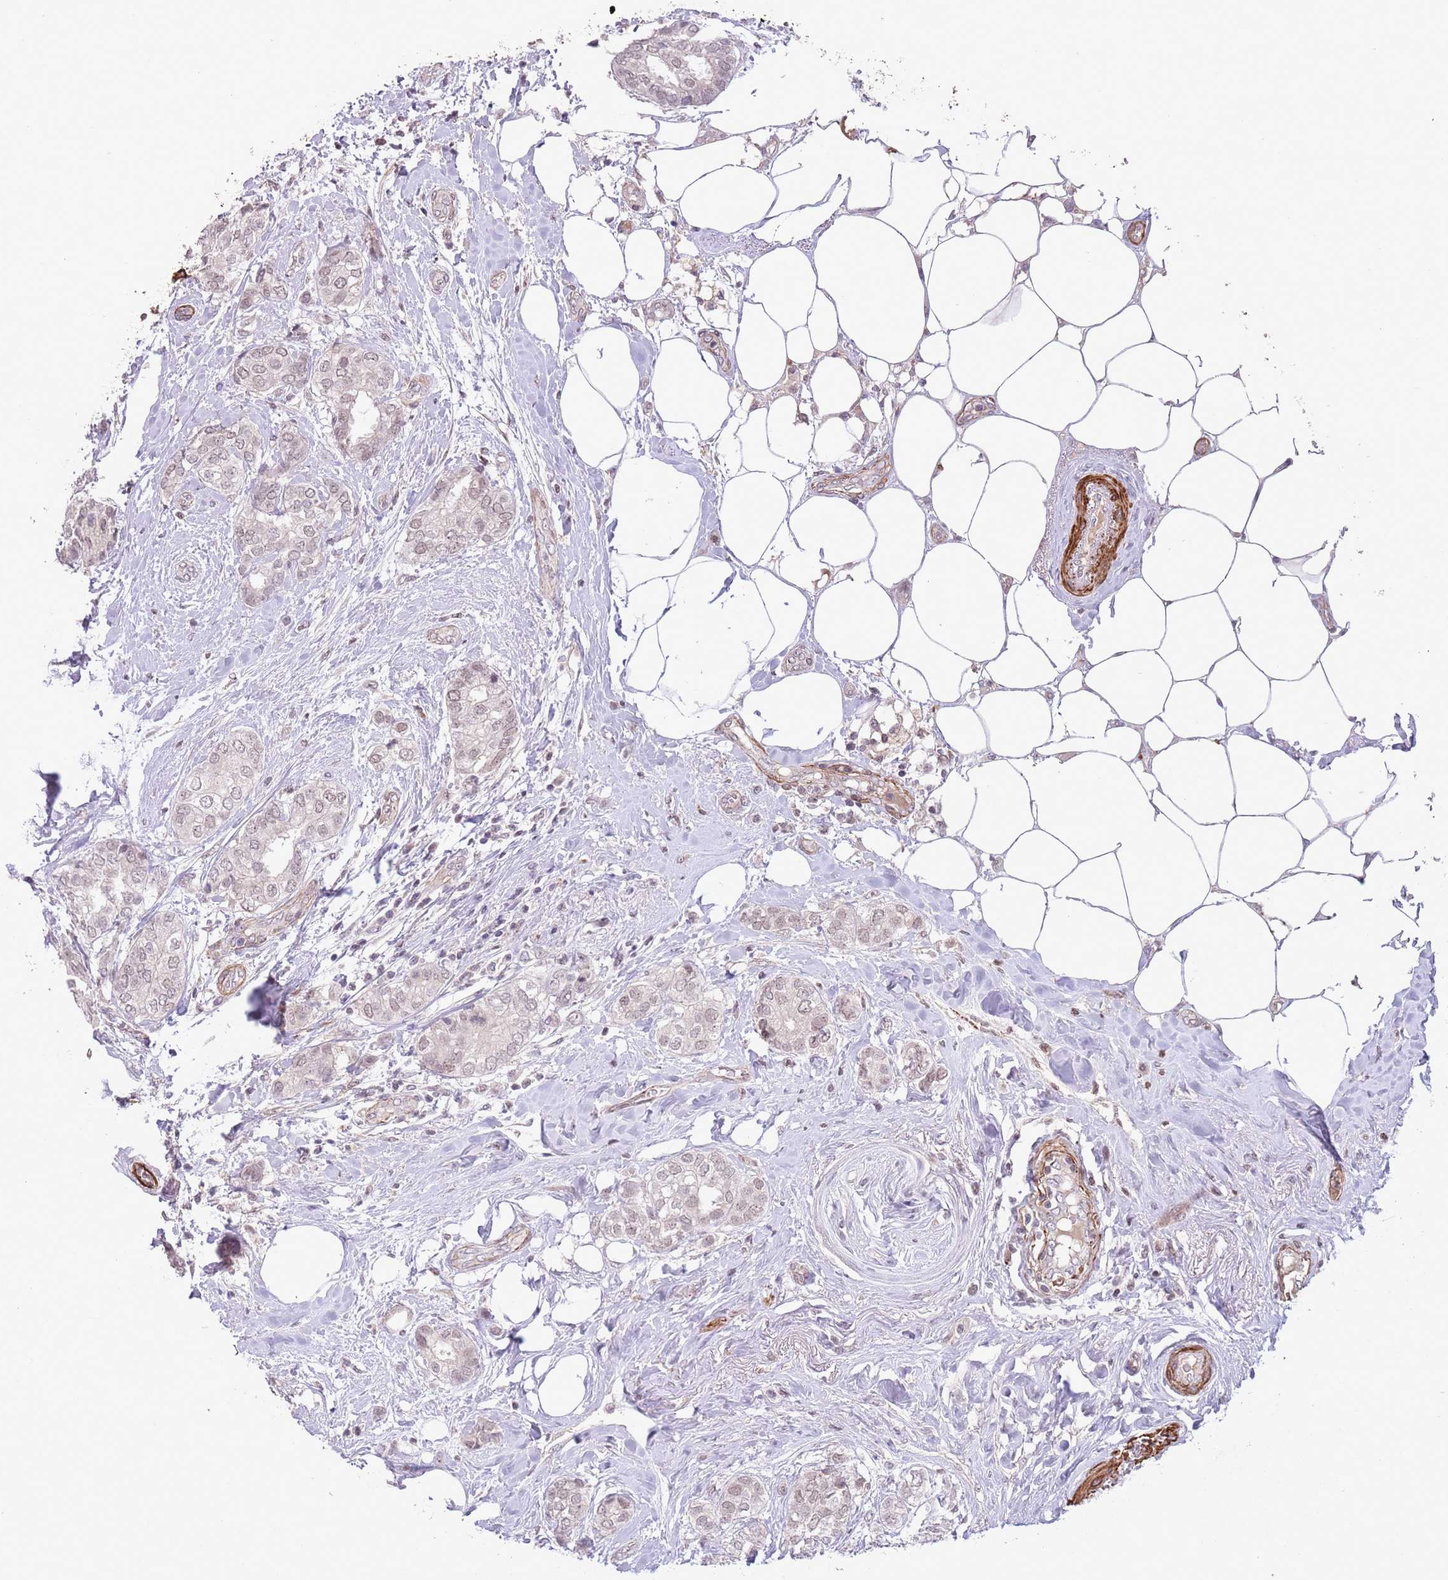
{"staining": {"intensity": "weak", "quantity": ">75%", "location": "nuclear"}, "tissue": "breast cancer", "cell_type": "Tumor cells", "image_type": "cancer", "snomed": [{"axis": "morphology", "description": "Duct carcinoma"}, {"axis": "topography", "description": "Breast"}], "caption": "Protein staining demonstrates weak nuclear staining in about >75% of tumor cells in breast invasive ductal carcinoma. (Stains: DAB in brown, nuclei in blue, Microscopy: brightfield microscopy at high magnification).", "gene": "CCNI", "patient": {"sex": "female", "age": 73}}